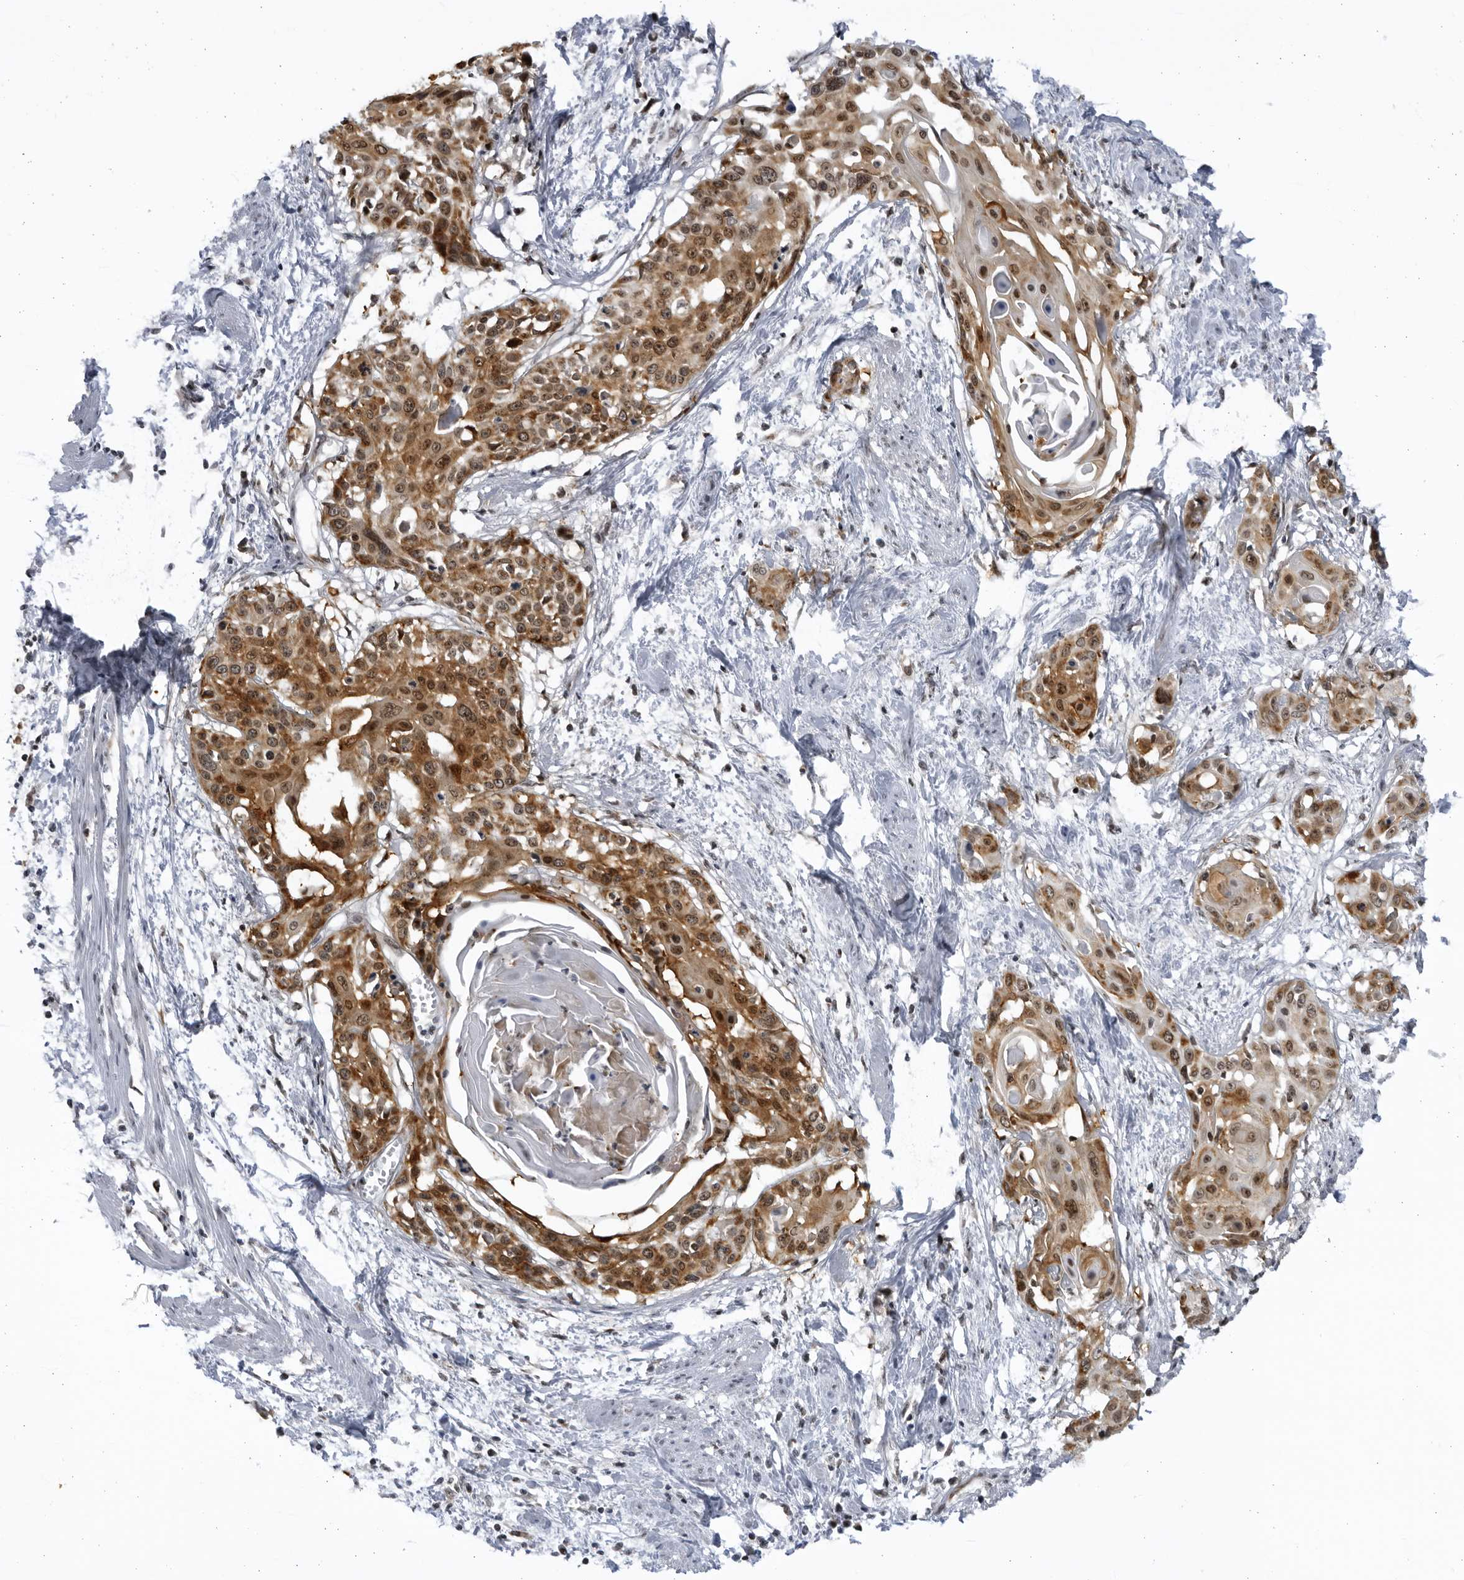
{"staining": {"intensity": "moderate", "quantity": ">75%", "location": "cytoplasmic/membranous,nuclear"}, "tissue": "cervical cancer", "cell_type": "Tumor cells", "image_type": "cancer", "snomed": [{"axis": "morphology", "description": "Squamous cell carcinoma, NOS"}, {"axis": "topography", "description": "Cervix"}], "caption": "Squamous cell carcinoma (cervical) stained for a protein shows moderate cytoplasmic/membranous and nuclear positivity in tumor cells.", "gene": "SLC25A22", "patient": {"sex": "female", "age": 57}}